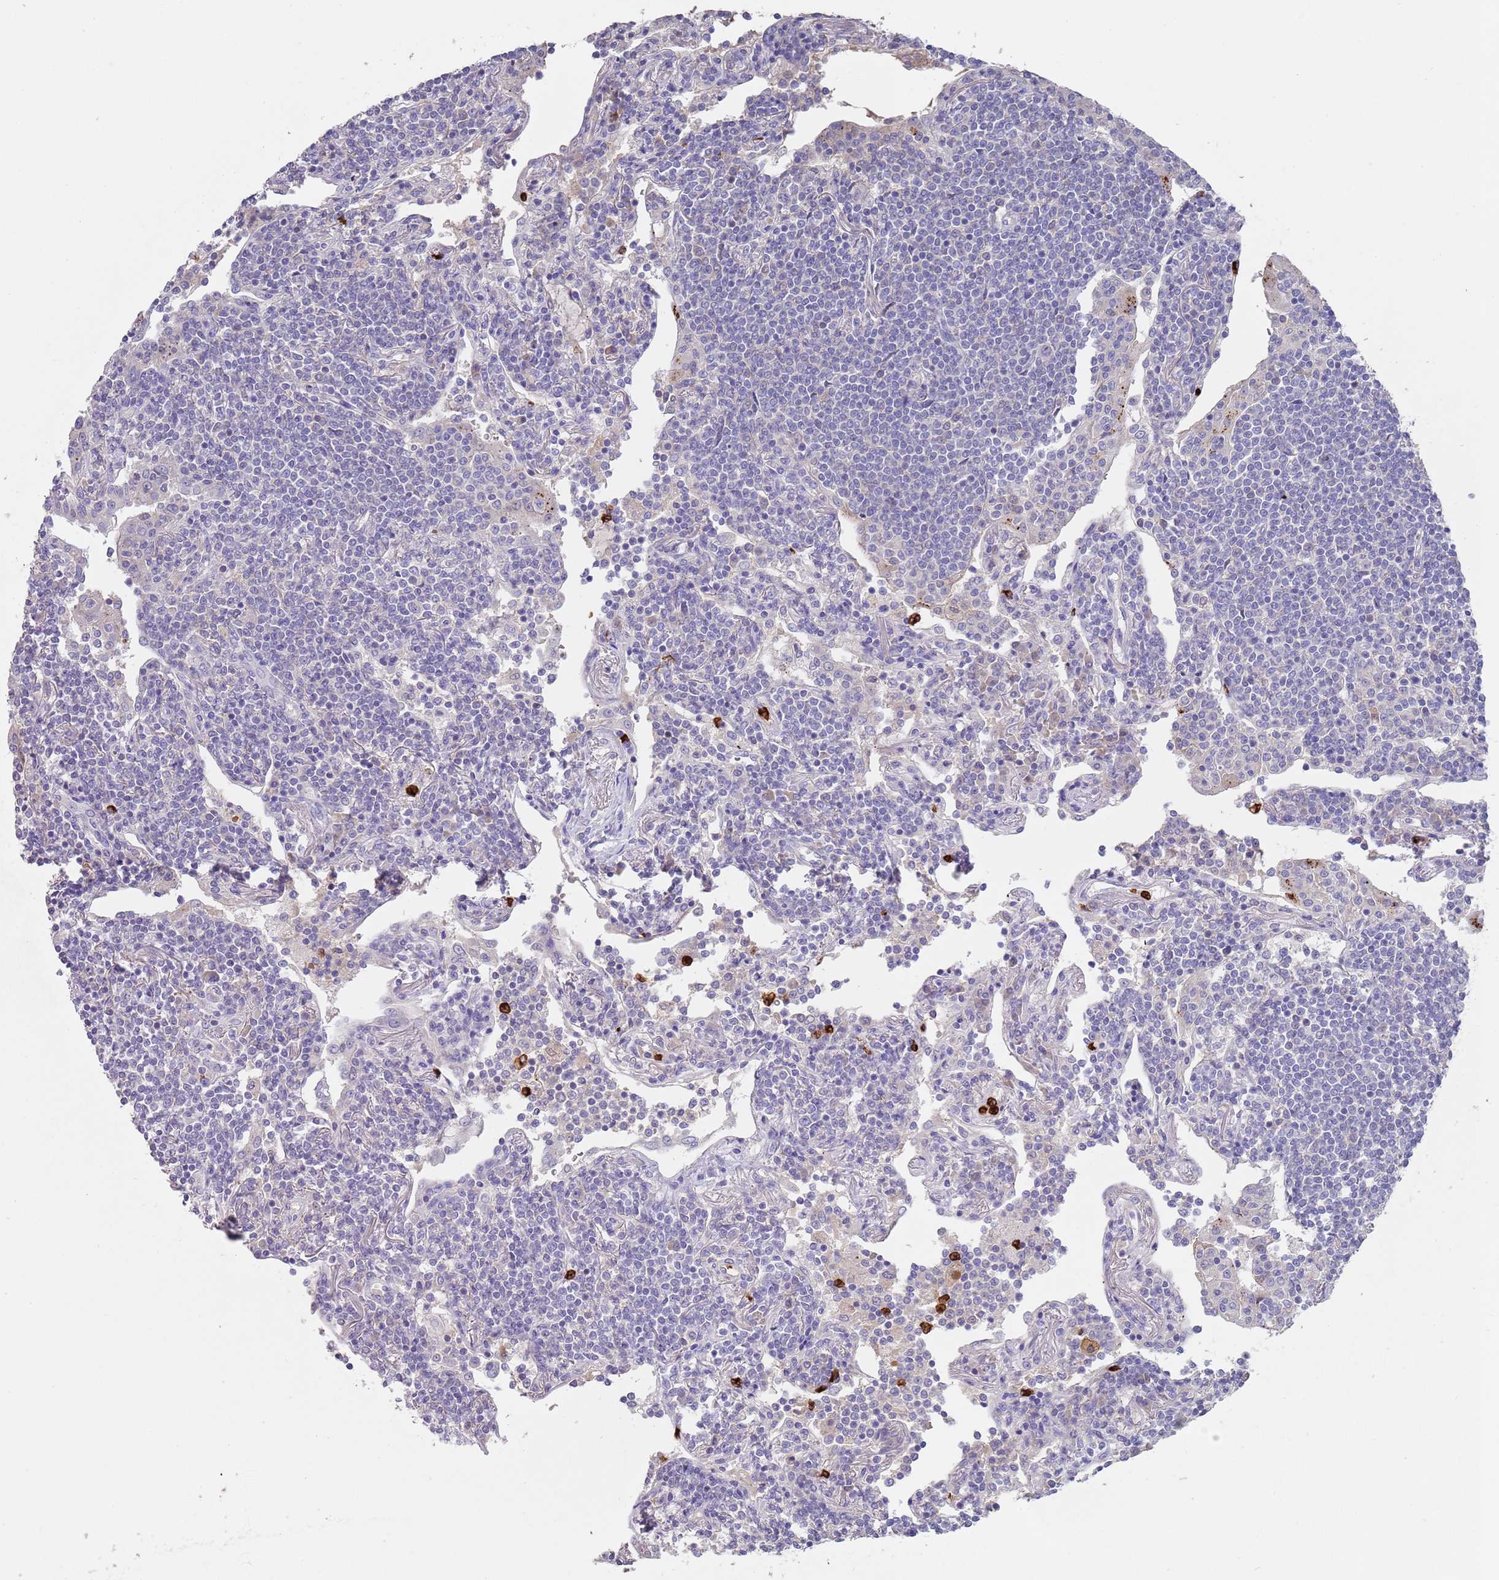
{"staining": {"intensity": "negative", "quantity": "none", "location": "none"}, "tissue": "lymphoma", "cell_type": "Tumor cells", "image_type": "cancer", "snomed": [{"axis": "morphology", "description": "Malignant lymphoma, non-Hodgkin's type, Low grade"}, {"axis": "topography", "description": "Lung"}], "caption": "Tumor cells are negative for brown protein staining in low-grade malignant lymphoma, non-Hodgkin's type. The staining was performed using DAB (3,3'-diaminobenzidine) to visualize the protein expression in brown, while the nuclei were stained in blue with hematoxylin (Magnification: 20x).", "gene": "TMEM251", "patient": {"sex": "female", "age": 71}}